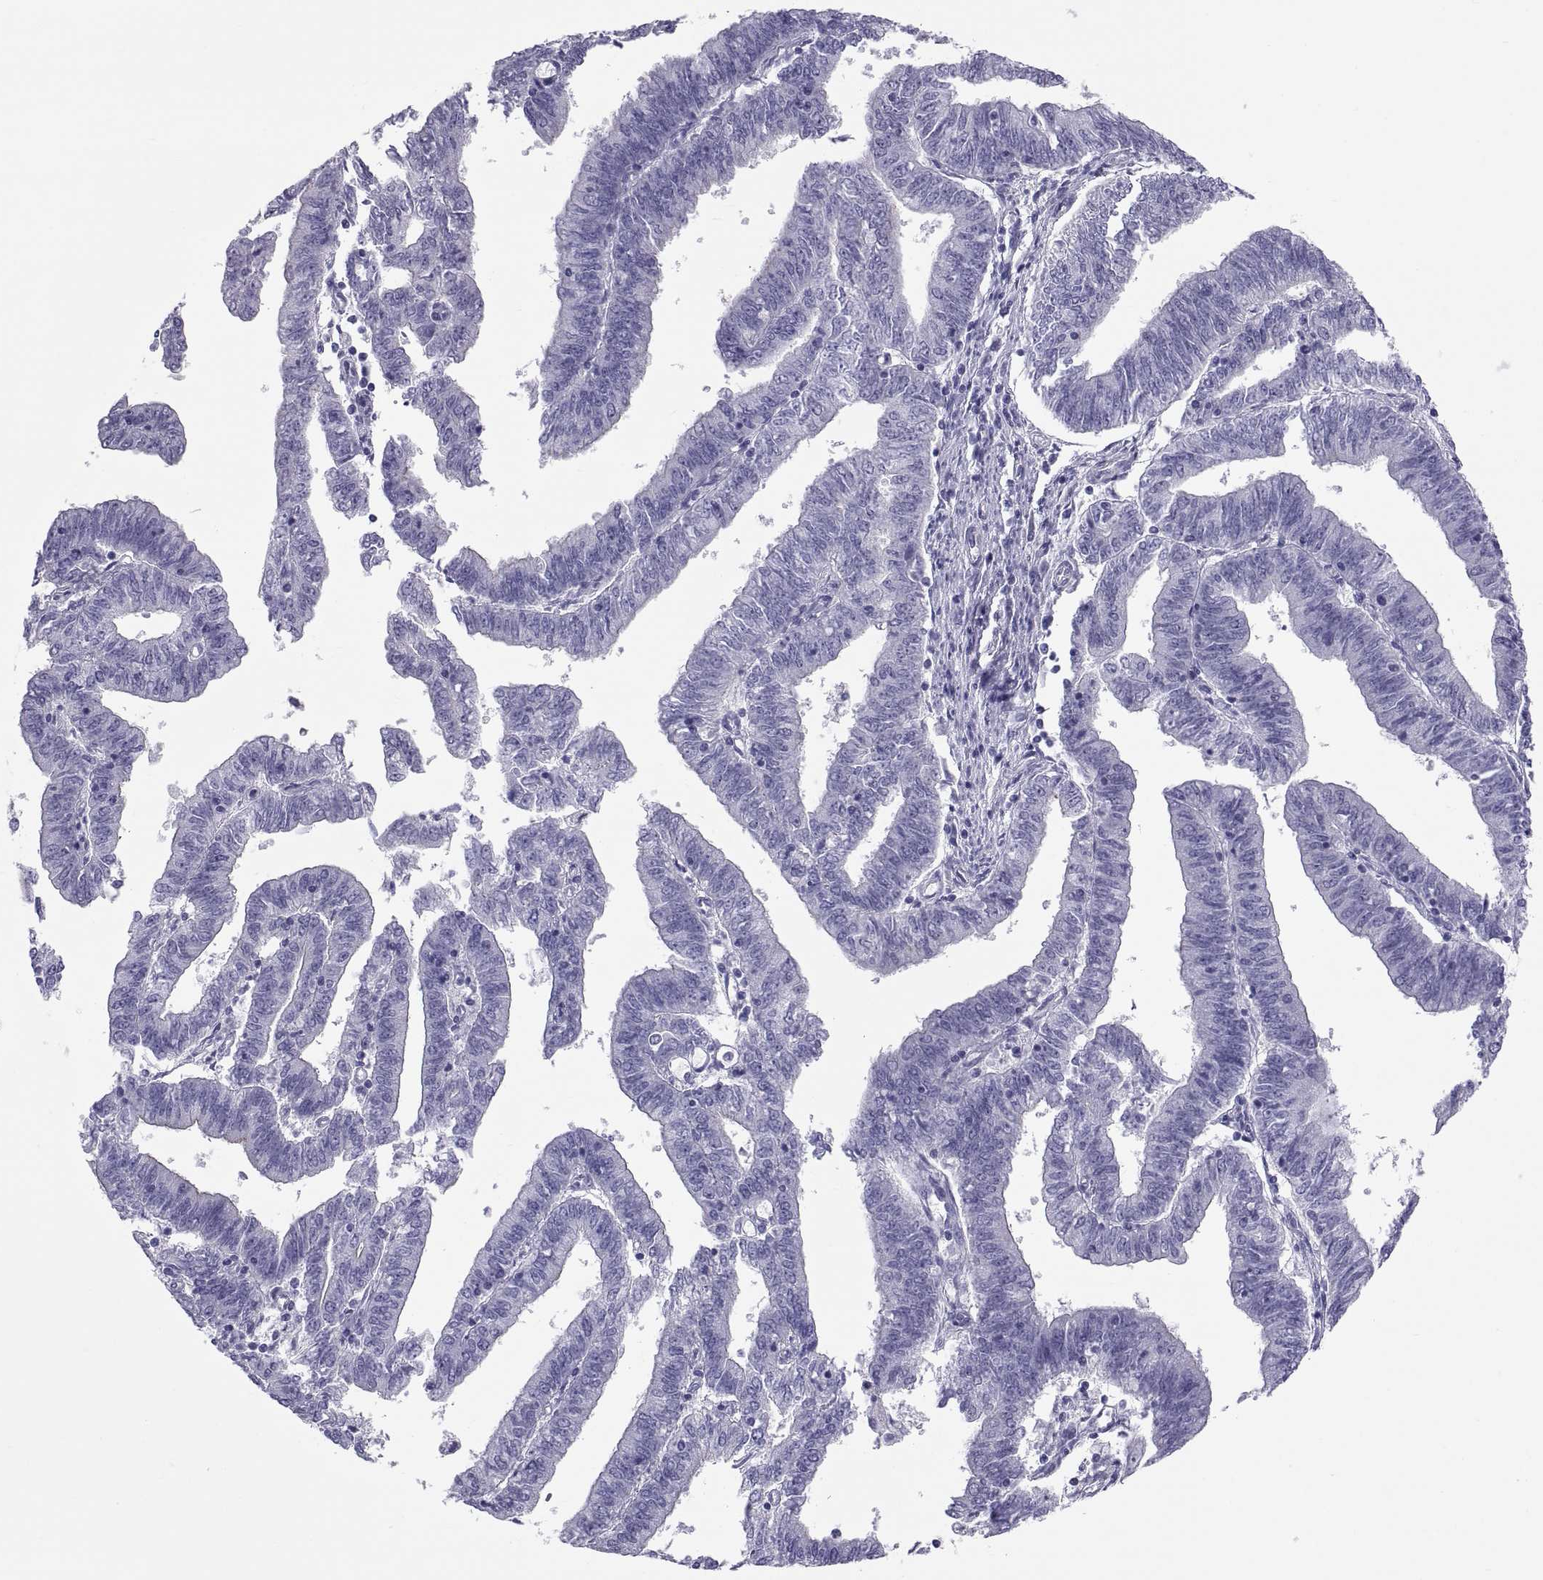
{"staining": {"intensity": "negative", "quantity": "none", "location": "none"}, "tissue": "endometrial cancer", "cell_type": "Tumor cells", "image_type": "cancer", "snomed": [{"axis": "morphology", "description": "Adenocarcinoma, NOS"}, {"axis": "topography", "description": "Endometrium"}], "caption": "Endometrial cancer was stained to show a protein in brown. There is no significant expression in tumor cells.", "gene": "RNASE12", "patient": {"sex": "female", "age": 82}}